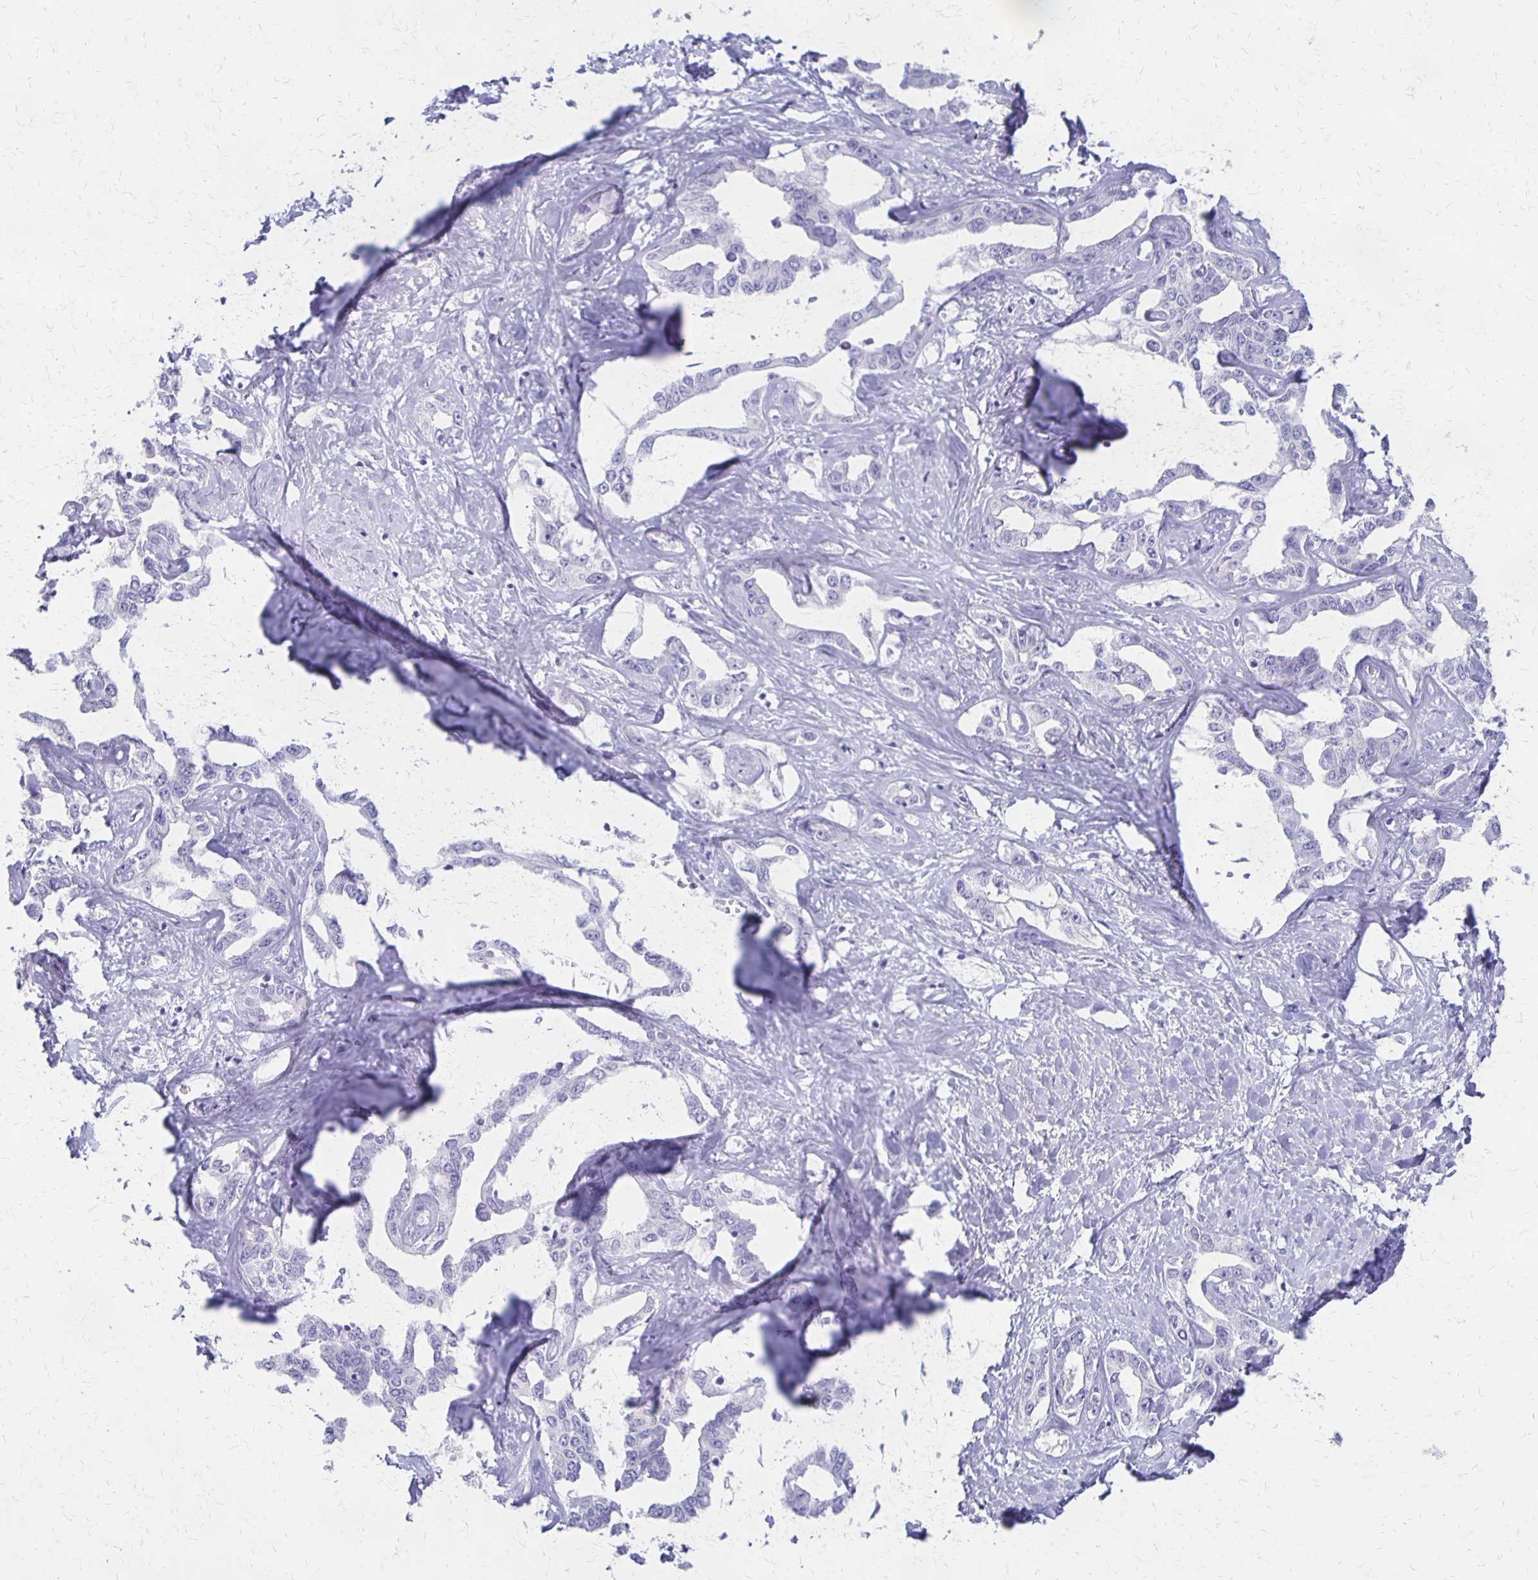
{"staining": {"intensity": "negative", "quantity": "none", "location": "none"}, "tissue": "liver cancer", "cell_type": "Tumor cells", "image_type": "cancer", "snomed": [{"axis": "morphology", "description": "Cholangiocarcinoma"}, {"axis": "topography", "description": "Liver"}], "caption": "Liver cancer stained for a protein using IHC shows no expression tumor cells.", "gene": "RHOC", "patient": {"sex": "male", "age": 59}}